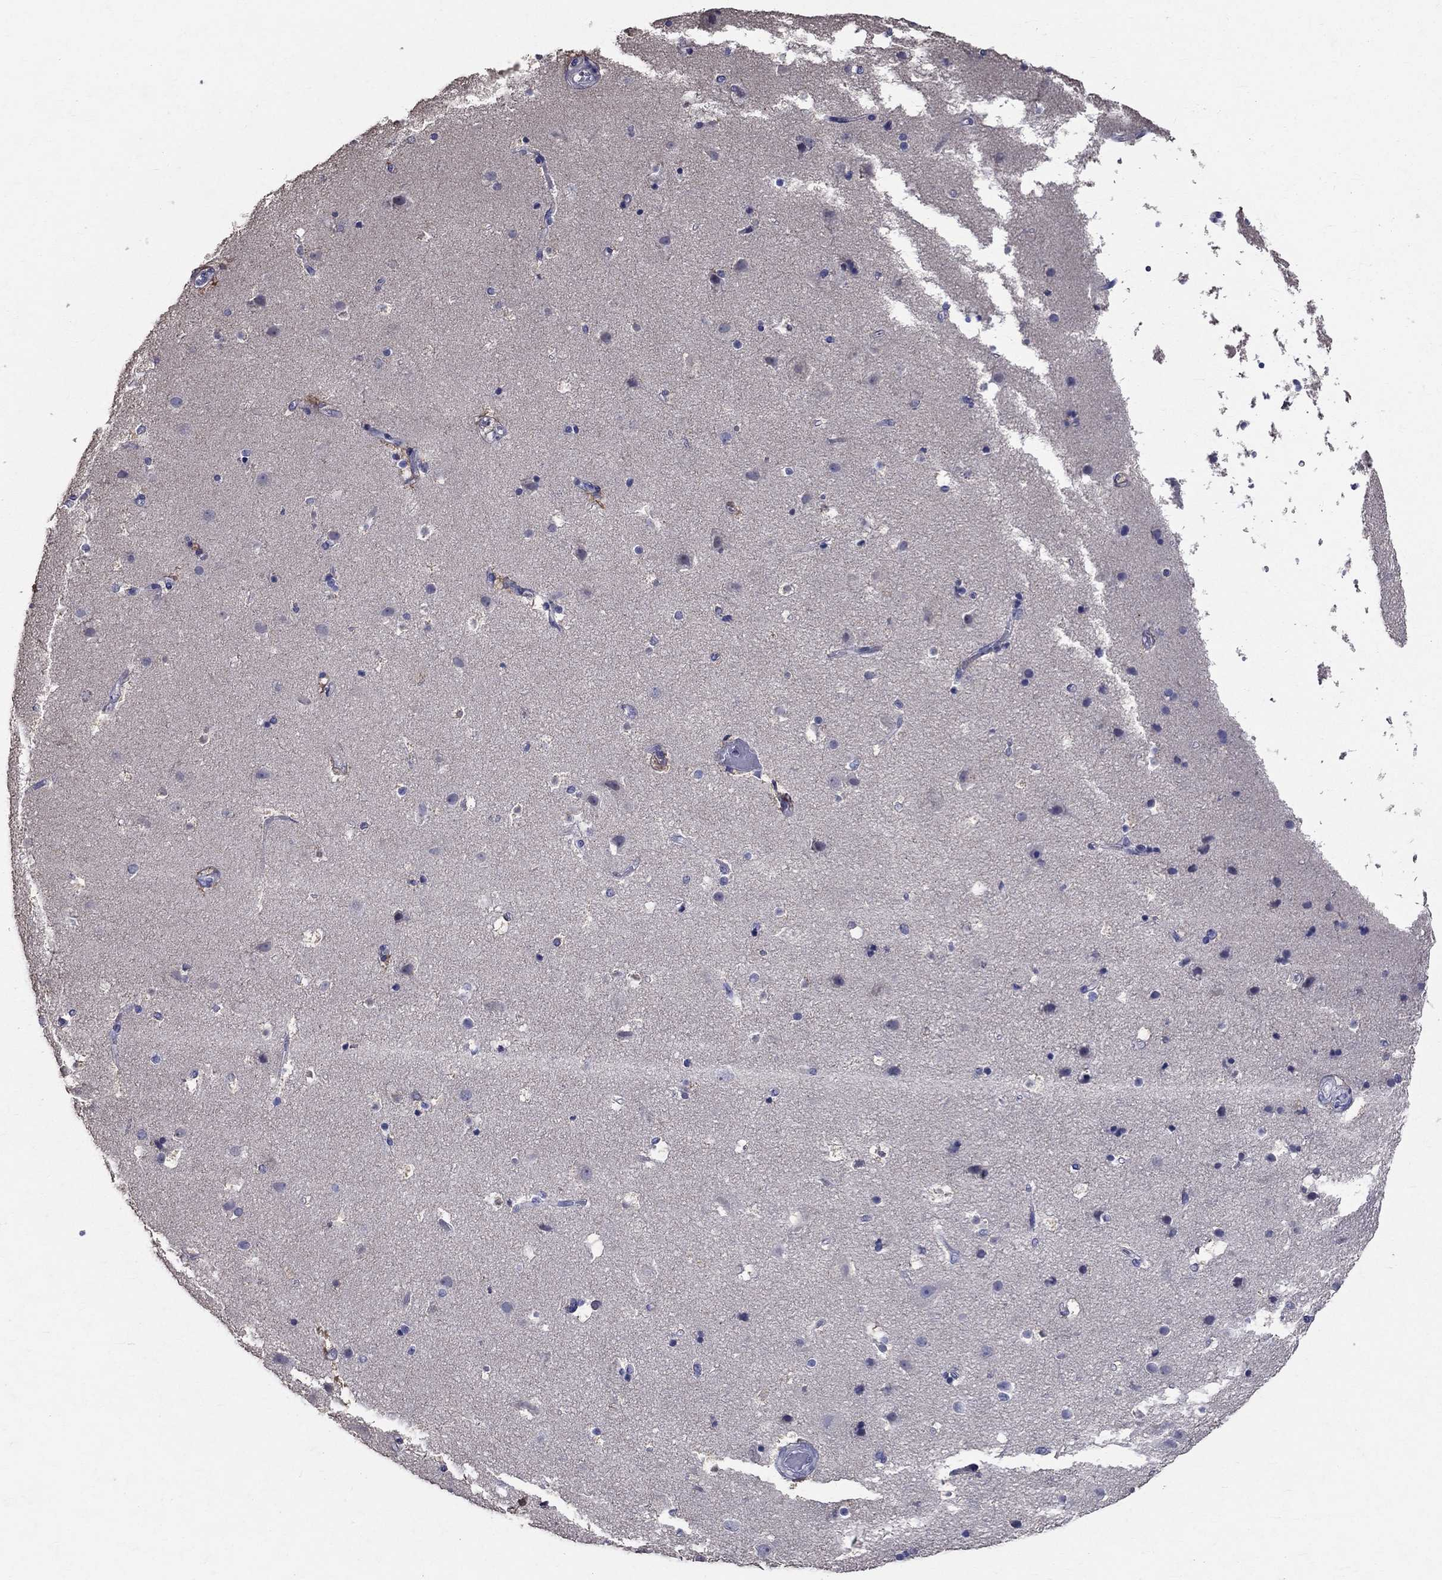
{"staining": {"intensity": "negative", "quantity": "none", "location": "none"}, "tissue": "cerebral cortex", "cell_type": "Endothelial cells", "image_type": "normal", "snomed": [{"axis": "morphology", "description": "Normal tissue, NOS"}, {"axis": "topography", "description": "Cerebral cortex"}], "caption": "Protein analysis of unremarkable cerebral cortex shows no significant staining in endothelial cells.", "gene": "ANXA10", "patient": {"sex": "female", "age": 52}}